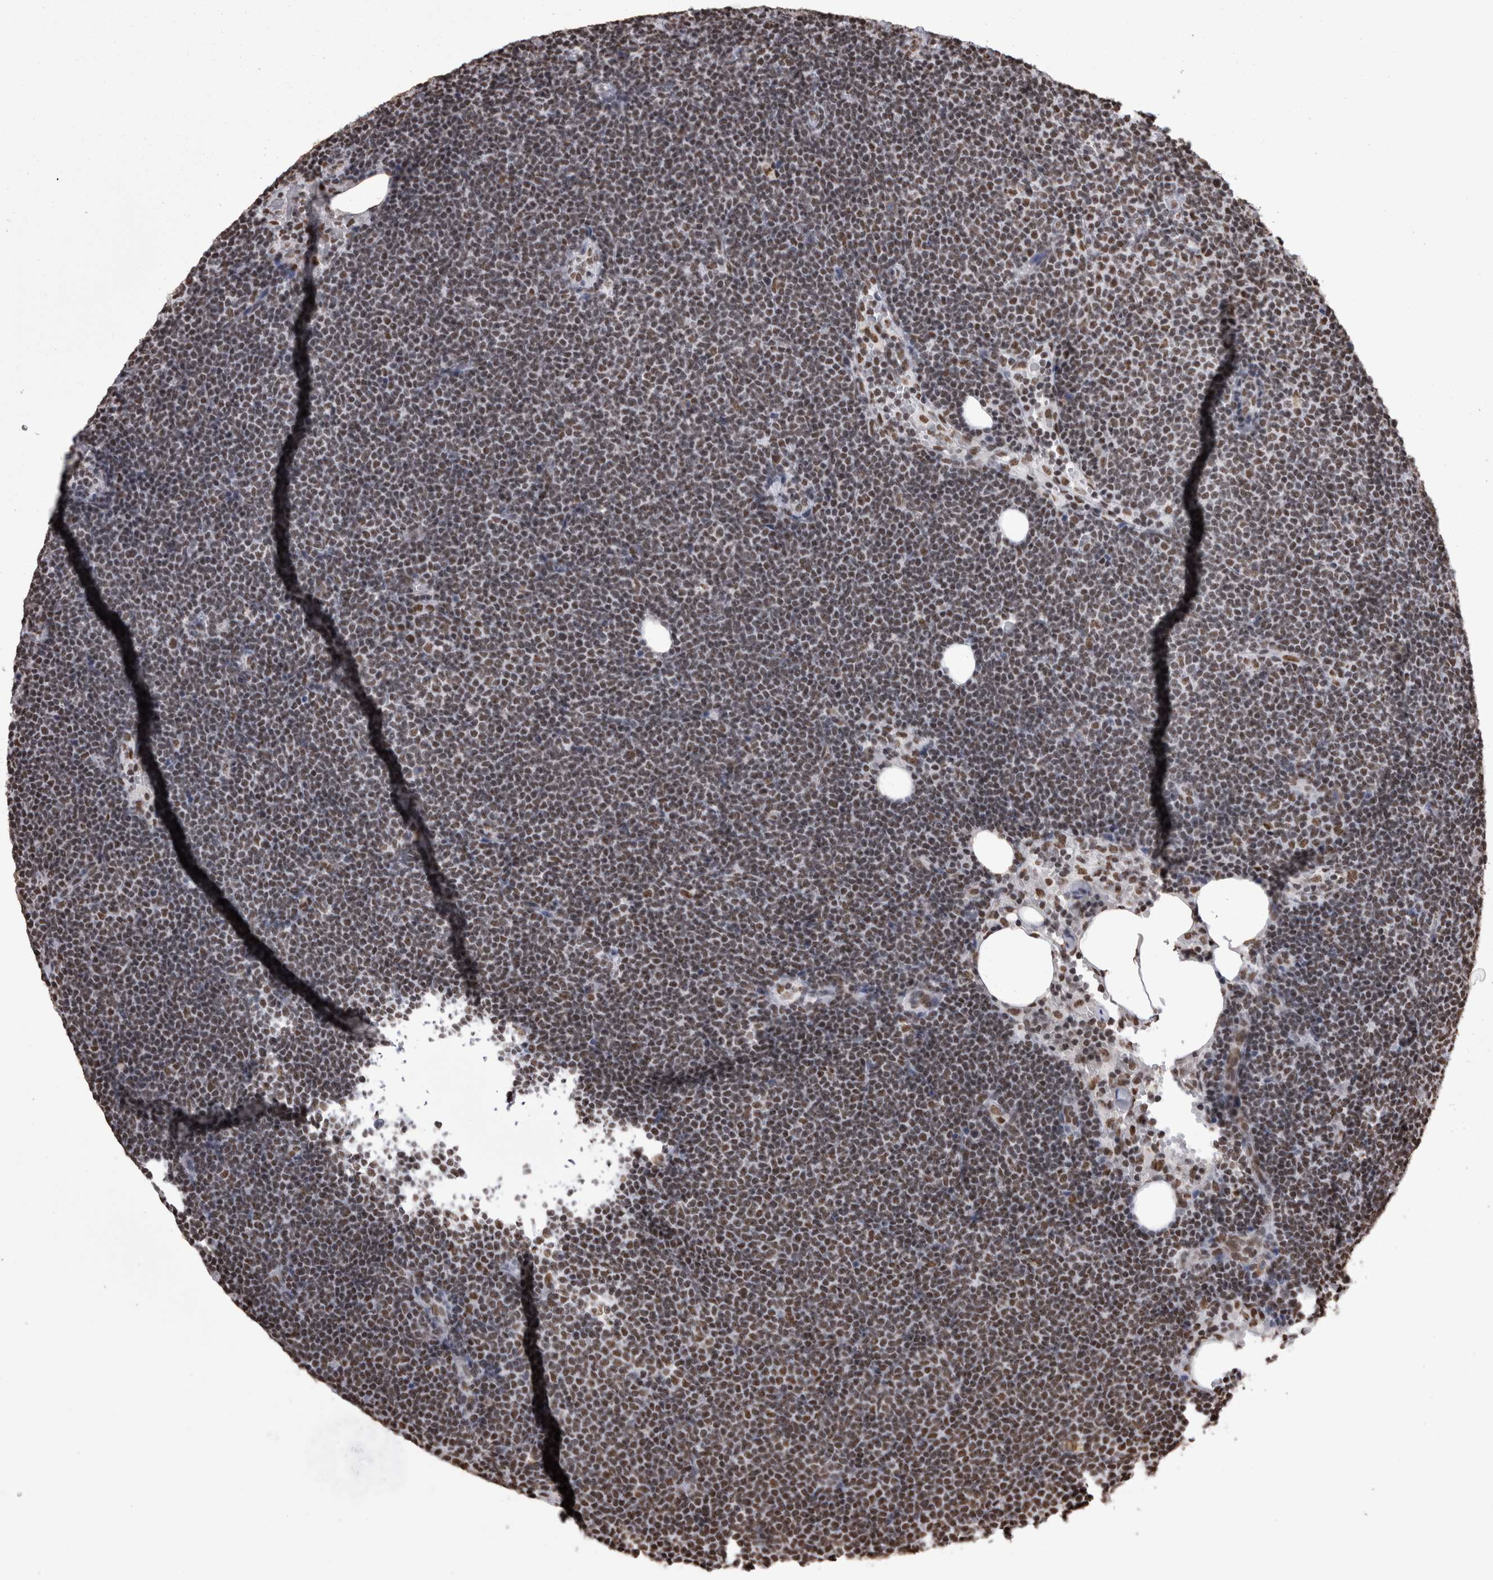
{"staining": {"intensity": "moderate", "quantity": "25%-75%", "location": "nuclear"}, "tissue": "lymphoma", "cell_type": "Tumor cells", "image_type": "cancer", "snomed": [{"axis": "morphology", "description": "Malignant lymphoma, non-Hodgkin's type, Low grade"}, {"axis": "topography", "description": "Lymph node"}], "caption": "Human lymphoma stained with a brown dye reveals moderate nuclear positive positivity in about 25%-75% of tumor cells.", "gene": "HNRNPM", "patient": {"sex": "female", "age": 53}}